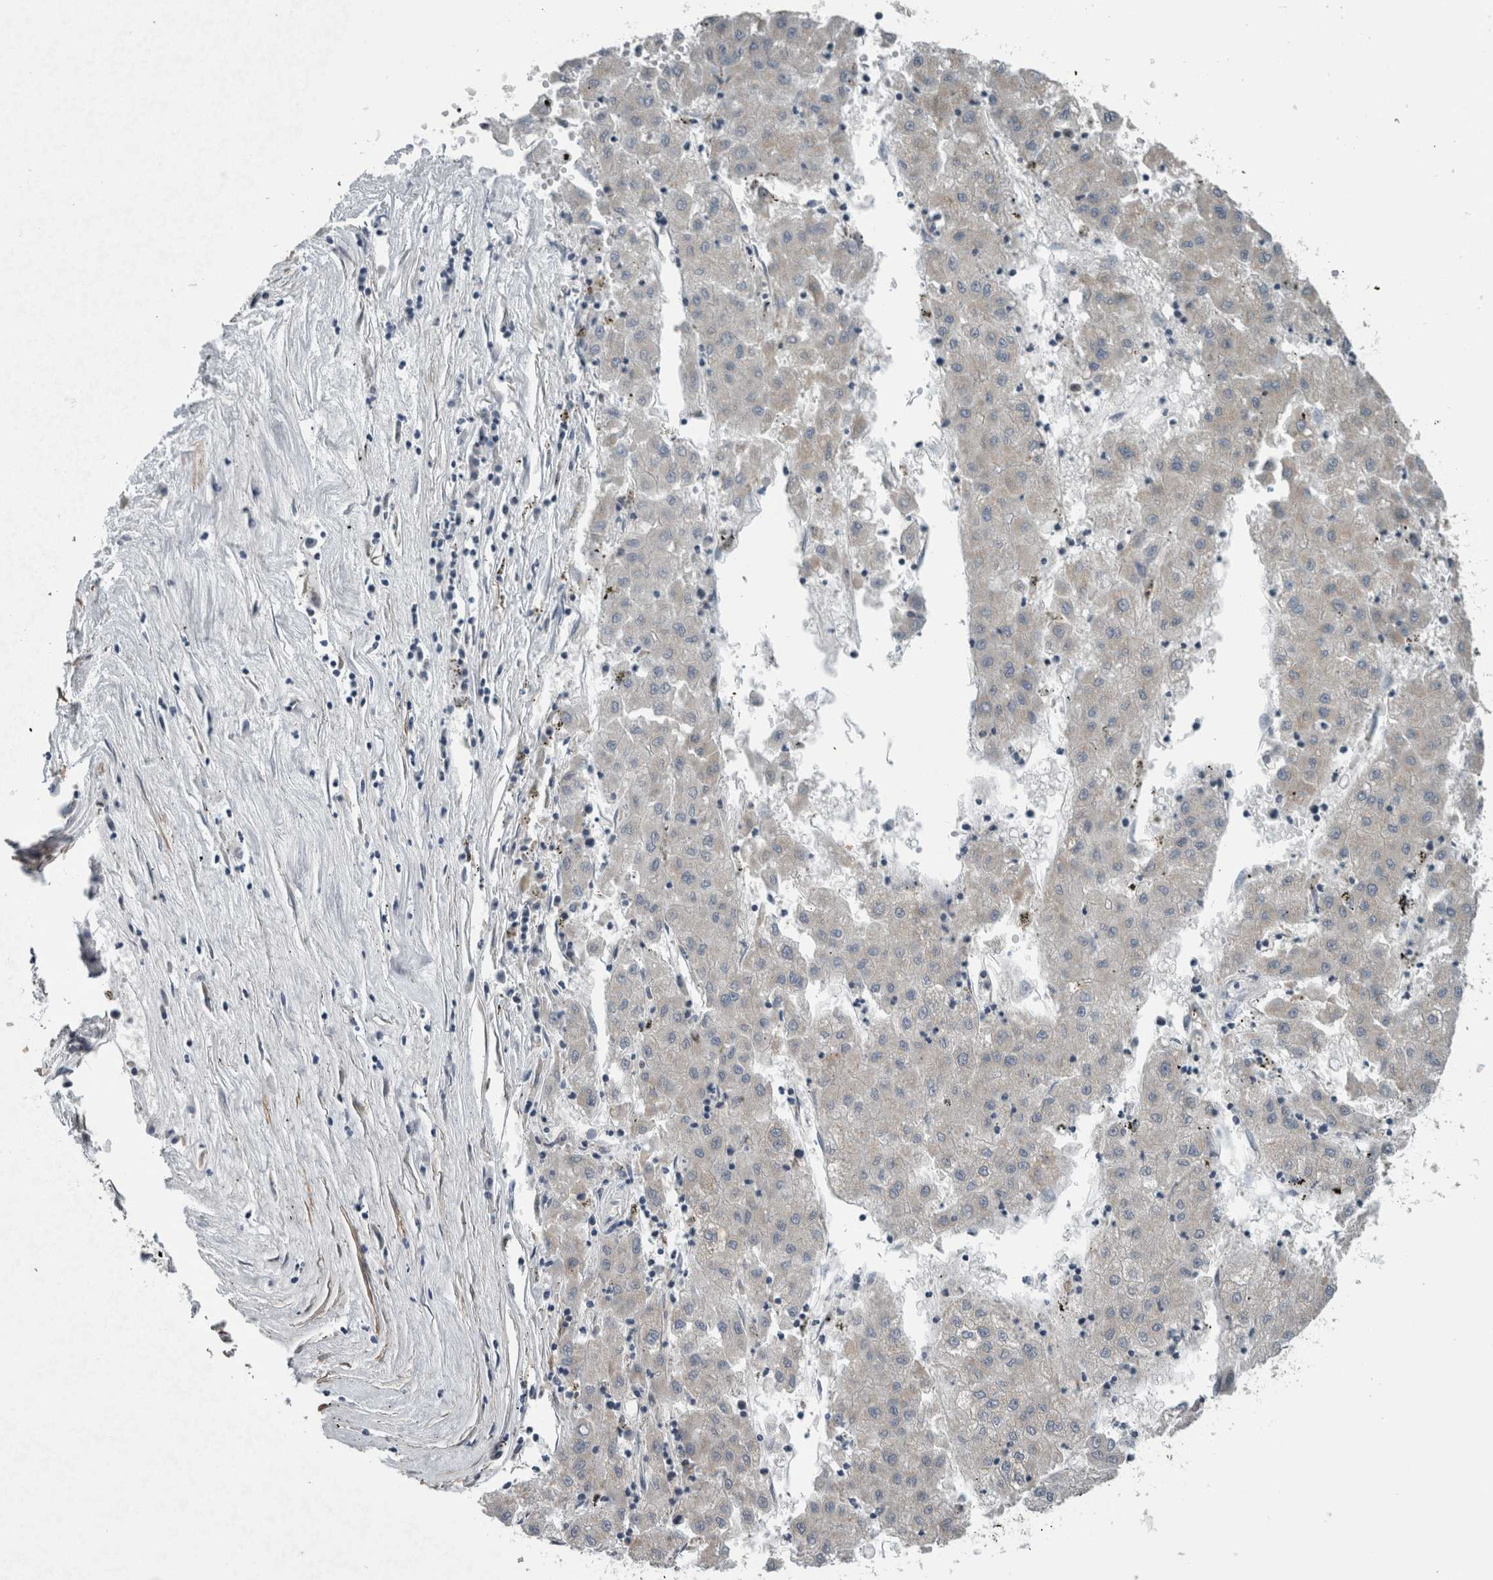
{"staining": {"intensity": "negative", "quantity": "none", "location": "none"}, "tissue": "liver cancer", "cell_type": "Tumor cells", "image_type": "cancer", "snomed": [{"axis": "morphology", "description": "Carcinoma, Hepatocellular, NOS"}, {"axis": "topography", "description": "Liver"}], "caption": "Tumor cells are negative for protein expression in human liver hepatocellular carcinoma.", "gene": "ARMC1", "patient": {"sex": "male", "age": 72}}